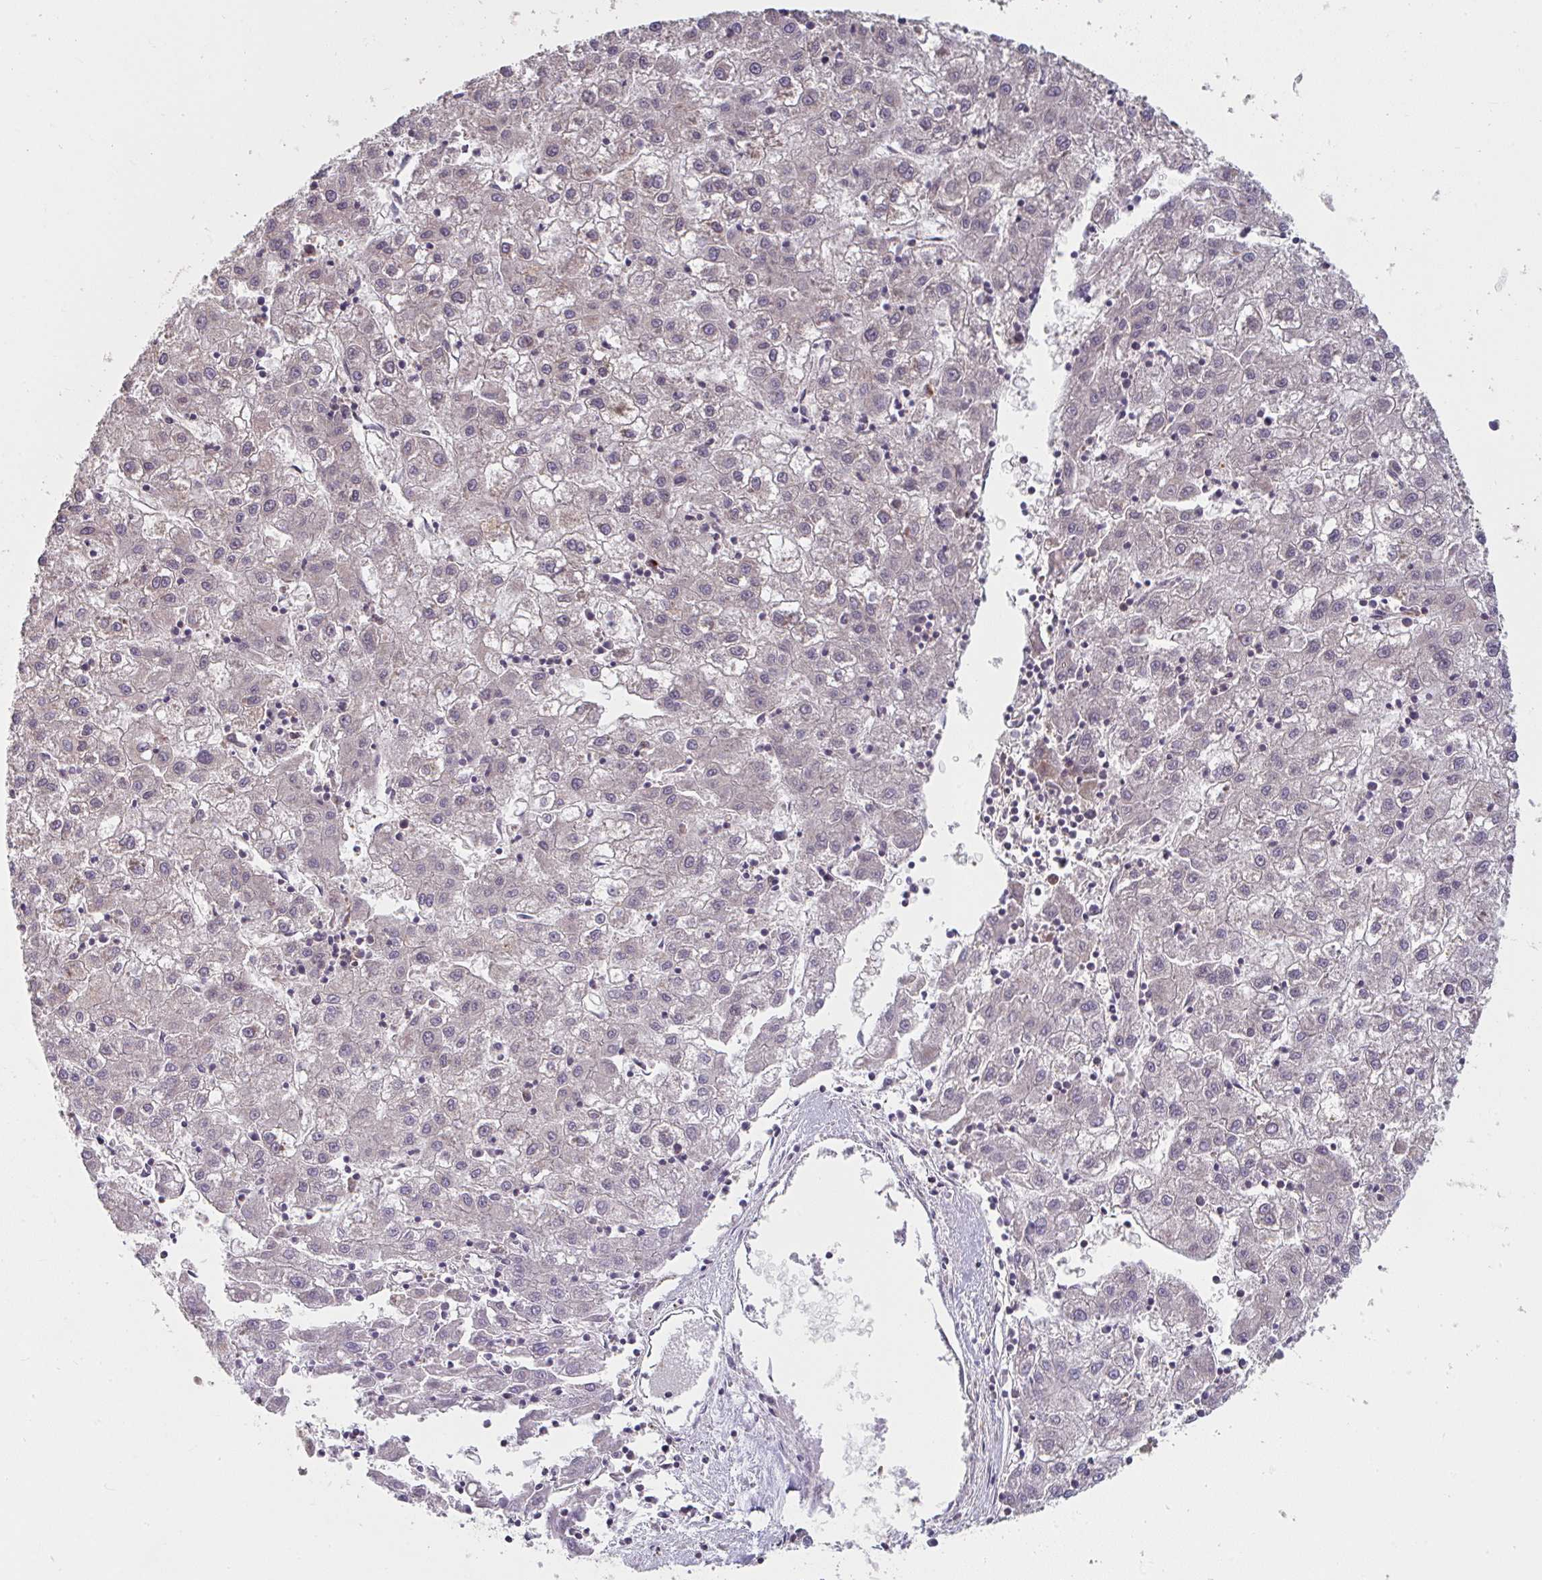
{"staining": {"intensity": "negative", "quantity": "none", "location": "none"}, "tissue": "liver cancer", "cell_type": "Tumor cells", "image_type": "cancer", "snomed": [{"axis": "morphology", "description": "Carcinoma, Hepatocellular, NOS"}, {"axis": "topography", "description": "Liver"}], "caption": "DAB immunohistochemical staining of human liver cancer shows no significant staining in tumor cells. (IHC, brightfield microscopy, high magnification).", "gene": "RANGRF", "patient": {"sex": "male", "age": 72}}